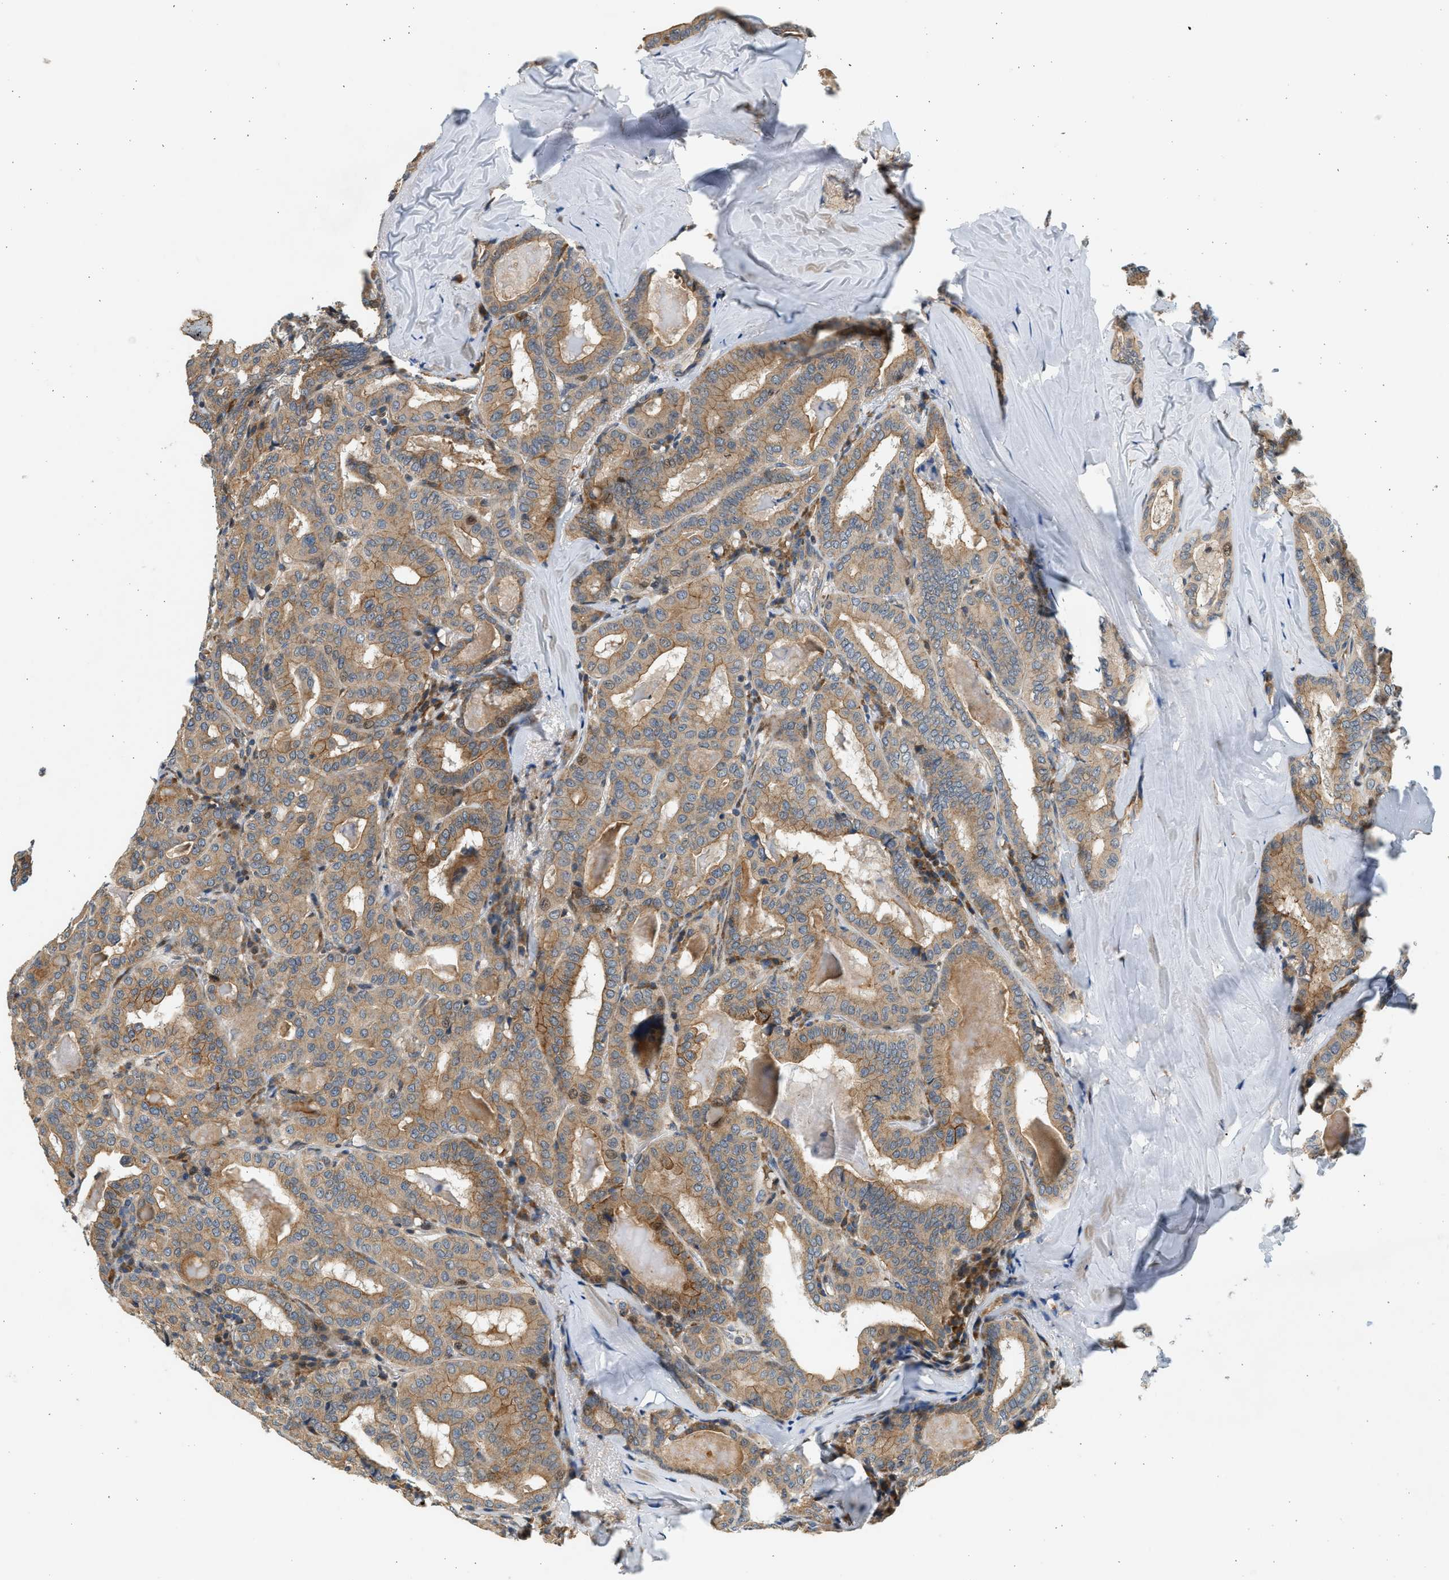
{"staining": {"intensity": "moderate", "quantity": ">75%", "location": "cytoplasmic/membranous"}, "tissue": "thyroid cancer", "cell_type": "Tumor cells", "image_type": "cancer", "snomed": [{"axis": "morphology", "description": "Papillary adenocarcinoma, NOS"}, {"axis": "topography", "description": "Thyroid gland"}], "caption": "Immunohistochemical staining of human thyroid cancer (papillary adenocarcinoma) reveals medium levels of moderate cytoplasmic/membranous staining in approximately >75% of tumor cells.", "gene": "NRSN2", "patient": {"sex": "female", "age": 42}}